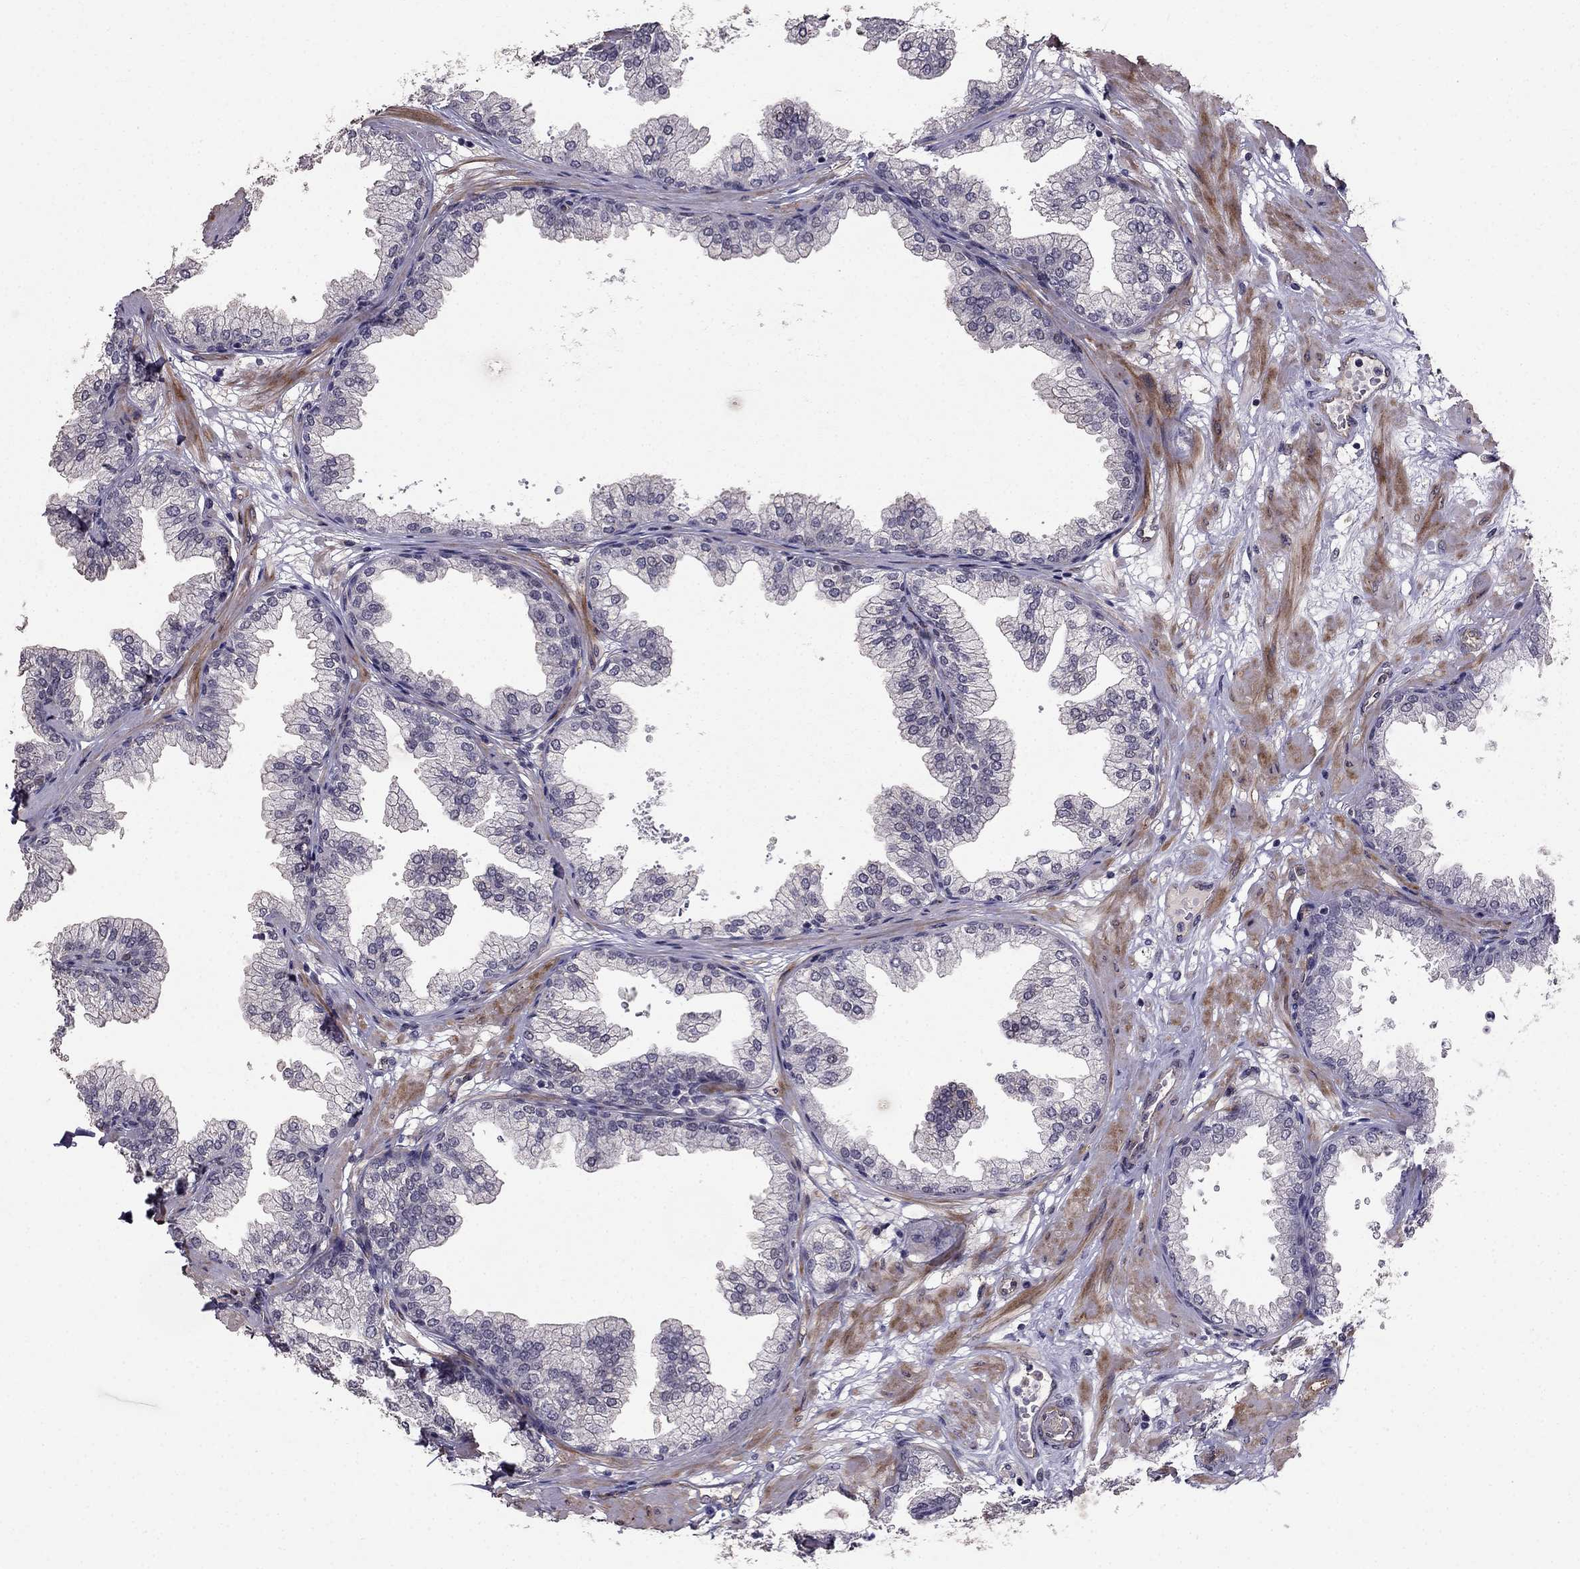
{"staining": {"intensity": "negative", "quantity": "none", "location": "none"}, "tissue": "prostate", "cell_type": "Glandular cells", "image_type": "normal", "snomed": [{"axis": "morphology", "description": "Normal tissue, NOS"}, {"axis": "topography", "description": "Prostate"}], "caption": "DAB immunohistochemical staining of benign prostate reveals no significant positivity in glandular cells. (Stains: DAB immunohistochemistry (IHC) with hematoxylin counter stain, Microscopy: brightfield microscopy at high magnification).", "gene": "RASIP1", "patient": {"sex": "male", "age": 37}}